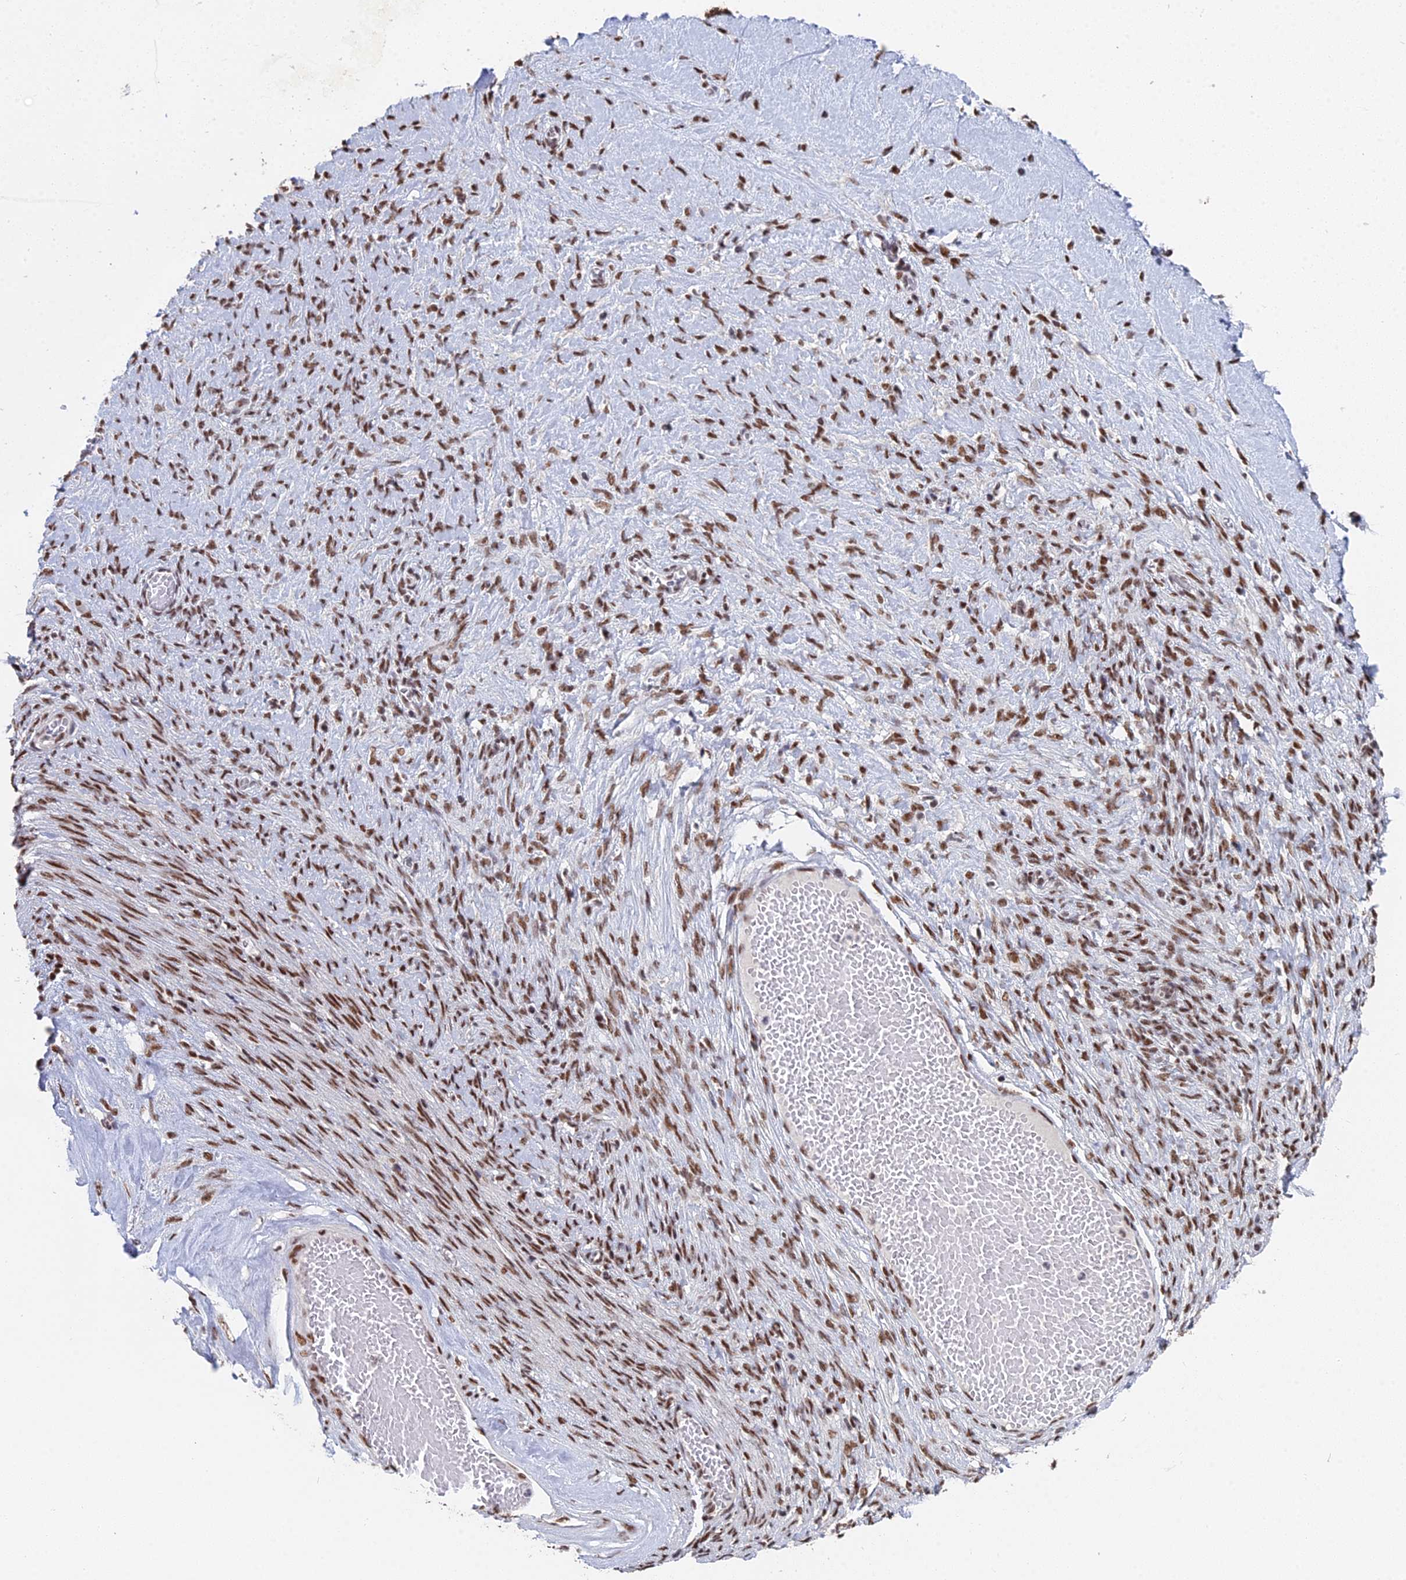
{"staining": {"intensity": "strong", "quantity": ">75%", "location": "nuclear"}, "tissue": "ovarian cancer", "cell_type": "Tumor cells", "image_type": "cancer", "snomed": [{"axis": "morphology", "description": "Cystadenocarcinoma, serous, NOS"}, {"axis": "topography", "description": "Ovary"}], "caption": "Serous cystadenocarcinoma (ovarian) stained with a brown dye reveals strong nuclear positive positivity in about >75% of tumor cells.", "gene": "SF3B3", "patient": {"sex": "female", "age": 56}}